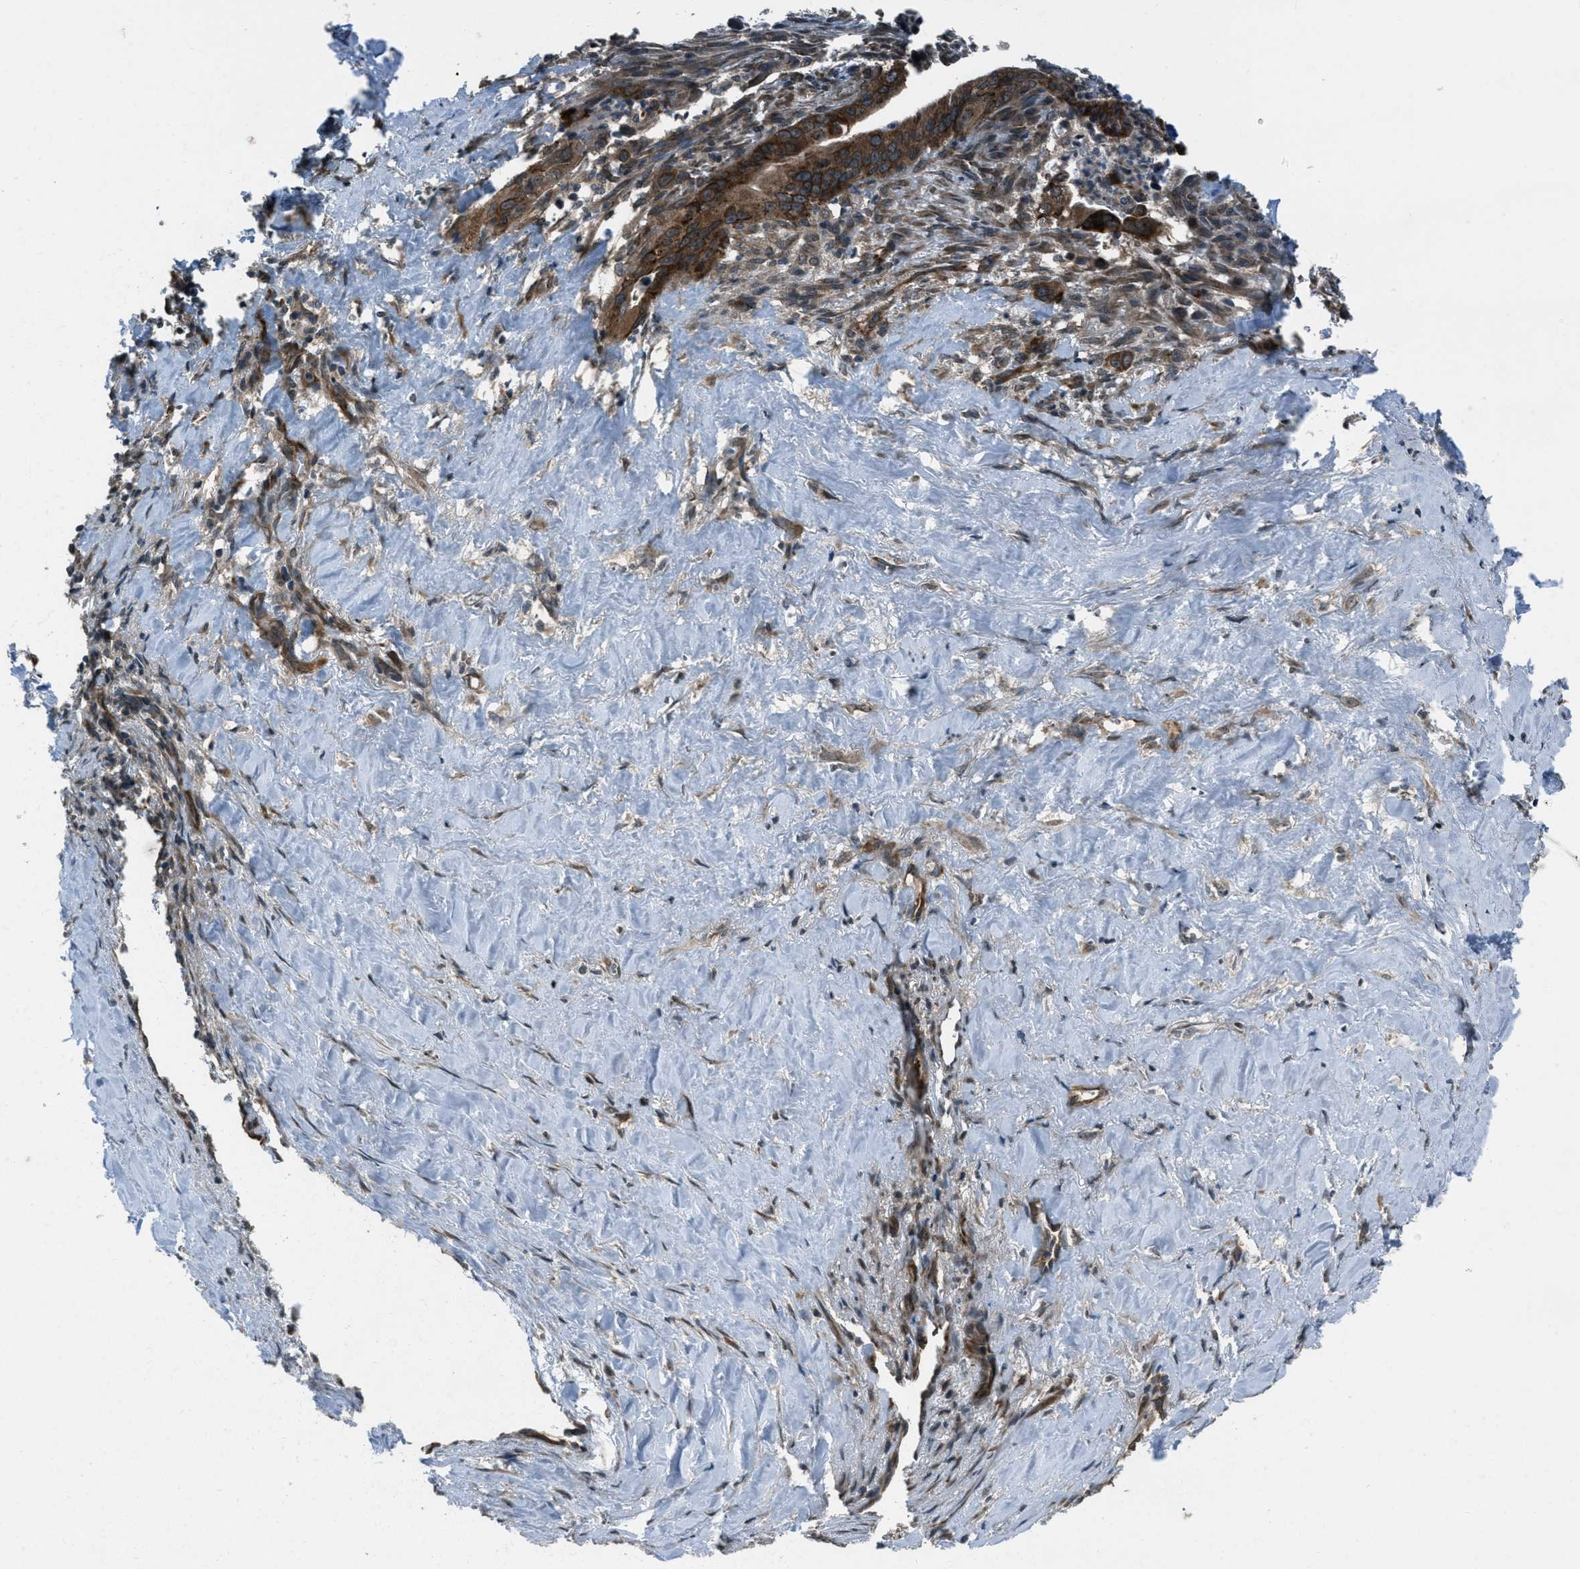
{"staining": {"intensity": "moderate", "quantity": ">75%", "location": "cytoplasmic/membranous"}, "tissue": "liver cancer", "cell_type": "Tumor cells", "image_type": "cancer", "snomed": [{"axis": "morphology", "description": "Cholangiocarcinoma"}, {"axis": "topography", "description": "Liver"}], "caption": "A photomicrograph of human liver cancer stained for a protein exhibits moderate cytoplasmic/membranous brown staining in tumor cells.", "gene": "ASAP2", "patient": {"sex": "female", "age": 67}}